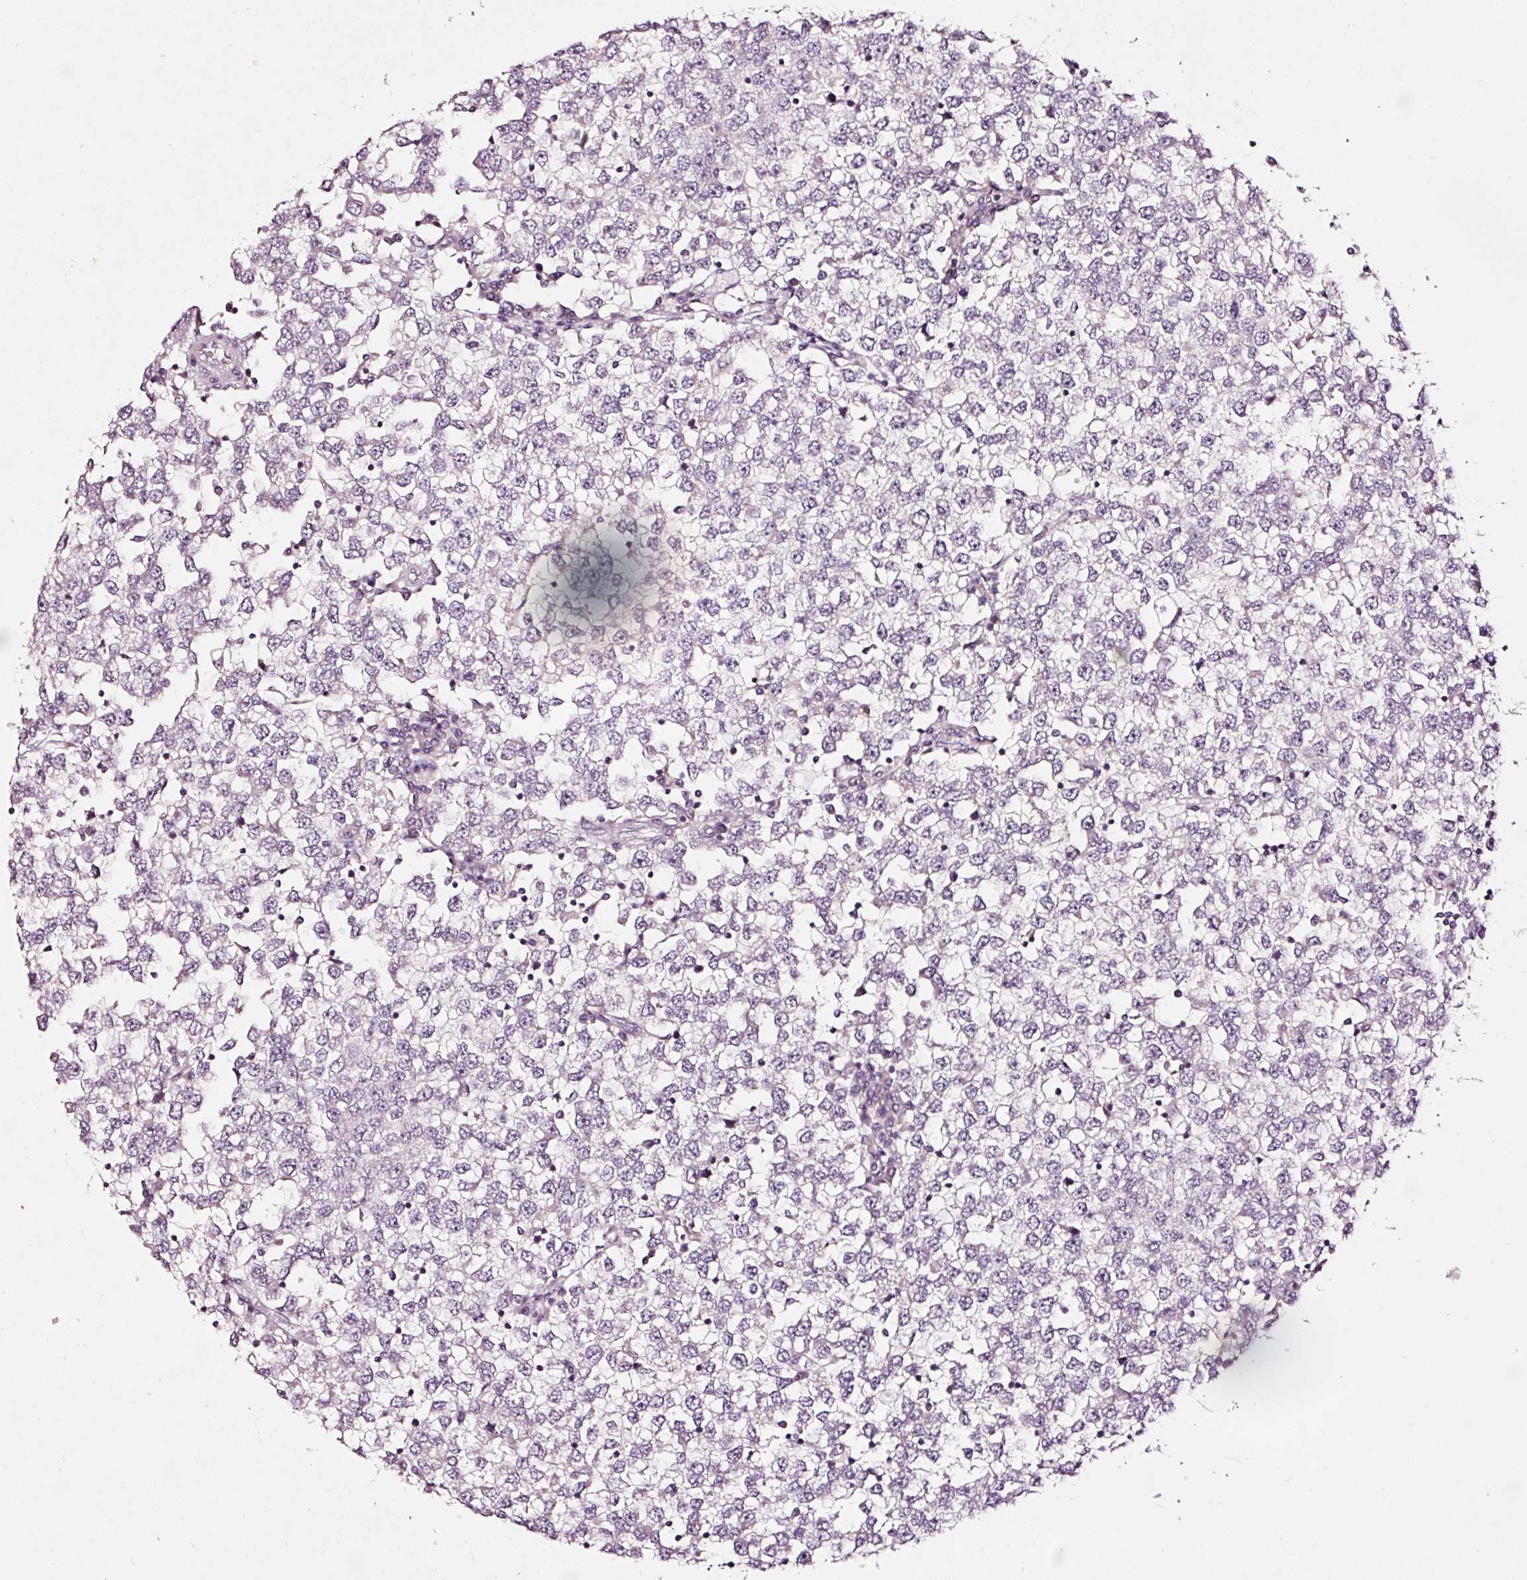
{"staining": {"intensity": "negative", "quantity": "none", "location": "none"}, "tissue": "testis cancer", "cell_type": "Tumor cells", "image_type": "cancer", "snomed": [{"axis": "morphology", "description": "Seminoma, NOS"}, {"axis": "topography", "description": "Testis"}], "caption": "This is an IHC micrograph of testis seminoma. There is no staining in tumor cells.", "gene": "UTP14A", "patient": {"sex": "male", "age": 65}}